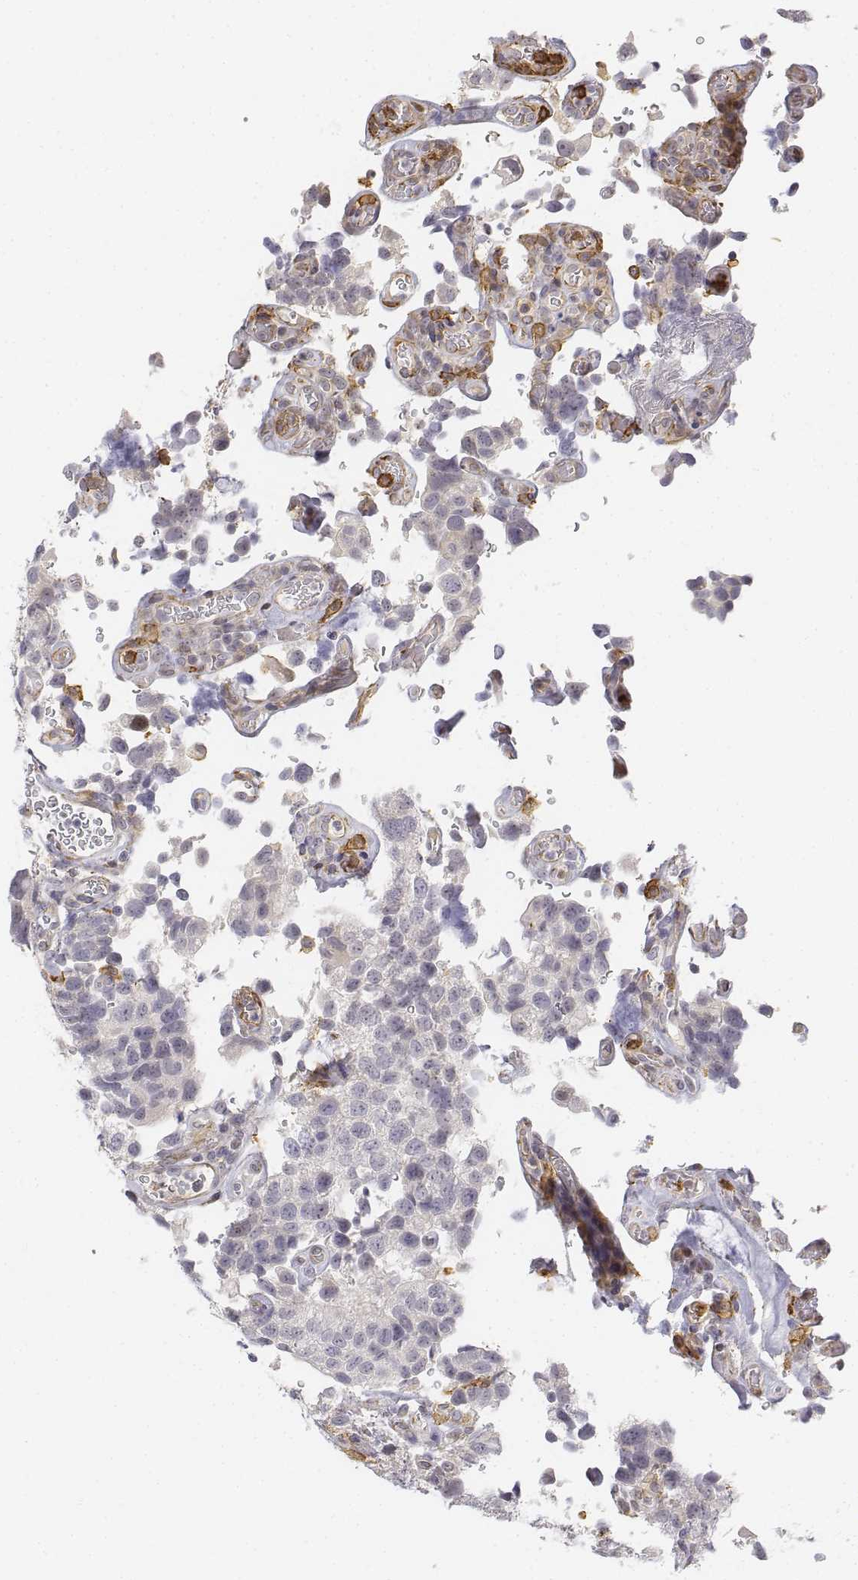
{"staining": {"intensity": "negative", "quantity": "none", "location": "none"}, "tissue": "urothelial cancer", "cell_type": "Tumor cells", "image_type": "cancer", "snomed": [{"axis": "morphology", "description": "Urothelial carcinoma, High grade"}, {"axis": "topography", "description": "Urinary bladder"}], "caption": "DAB immunohistochemical staining of urothelial cancer shows no significant staining in tumor cells. (DAB immunohistochemistry with hematoxylin counter stain).", "gene": "CD14", "patient": {"sex": "female", "age": 58}}